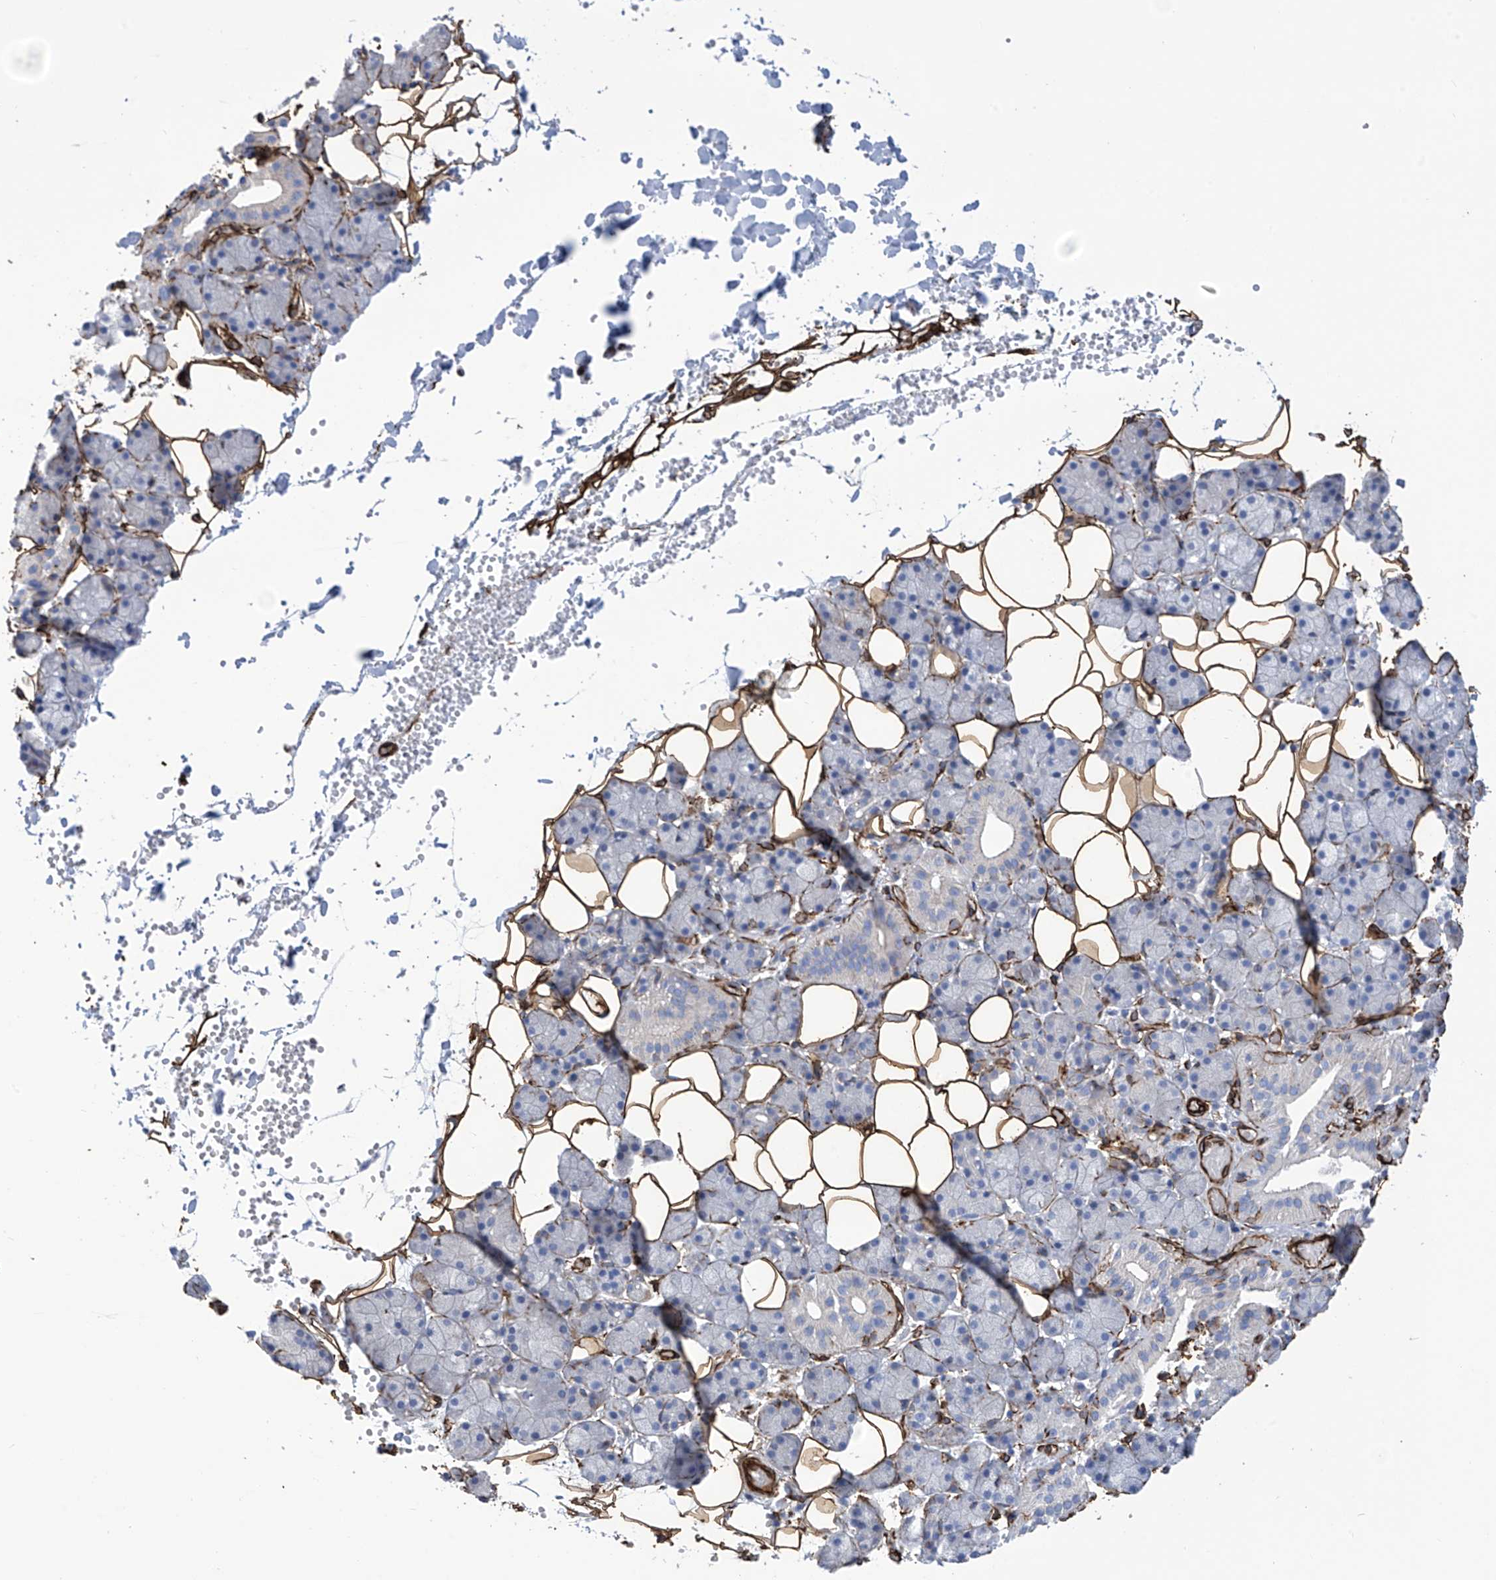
{"staining": {"intensity": "negative", "quantity": "none", "location": "none"}, "tissue": "salivary gland", "cell_type": "Glandular cells", "image_type": "normal", "snomed": [{"axis": "morphology", "description": "Normal tissue, NOS"}, {"axis": "topography", "description": "Salivary gland"}], "caption": "Histopathology image shows no significant protein positivity in glandular cells of unremarkable salivary gland. The staining is performed using DAB (3,3'-diaminobenzidine) brown chromogen with nuclei counter-stained in using hematoxylin.", "gene": "UBTD1", "patient": {"sex": "female", "age": 33}}